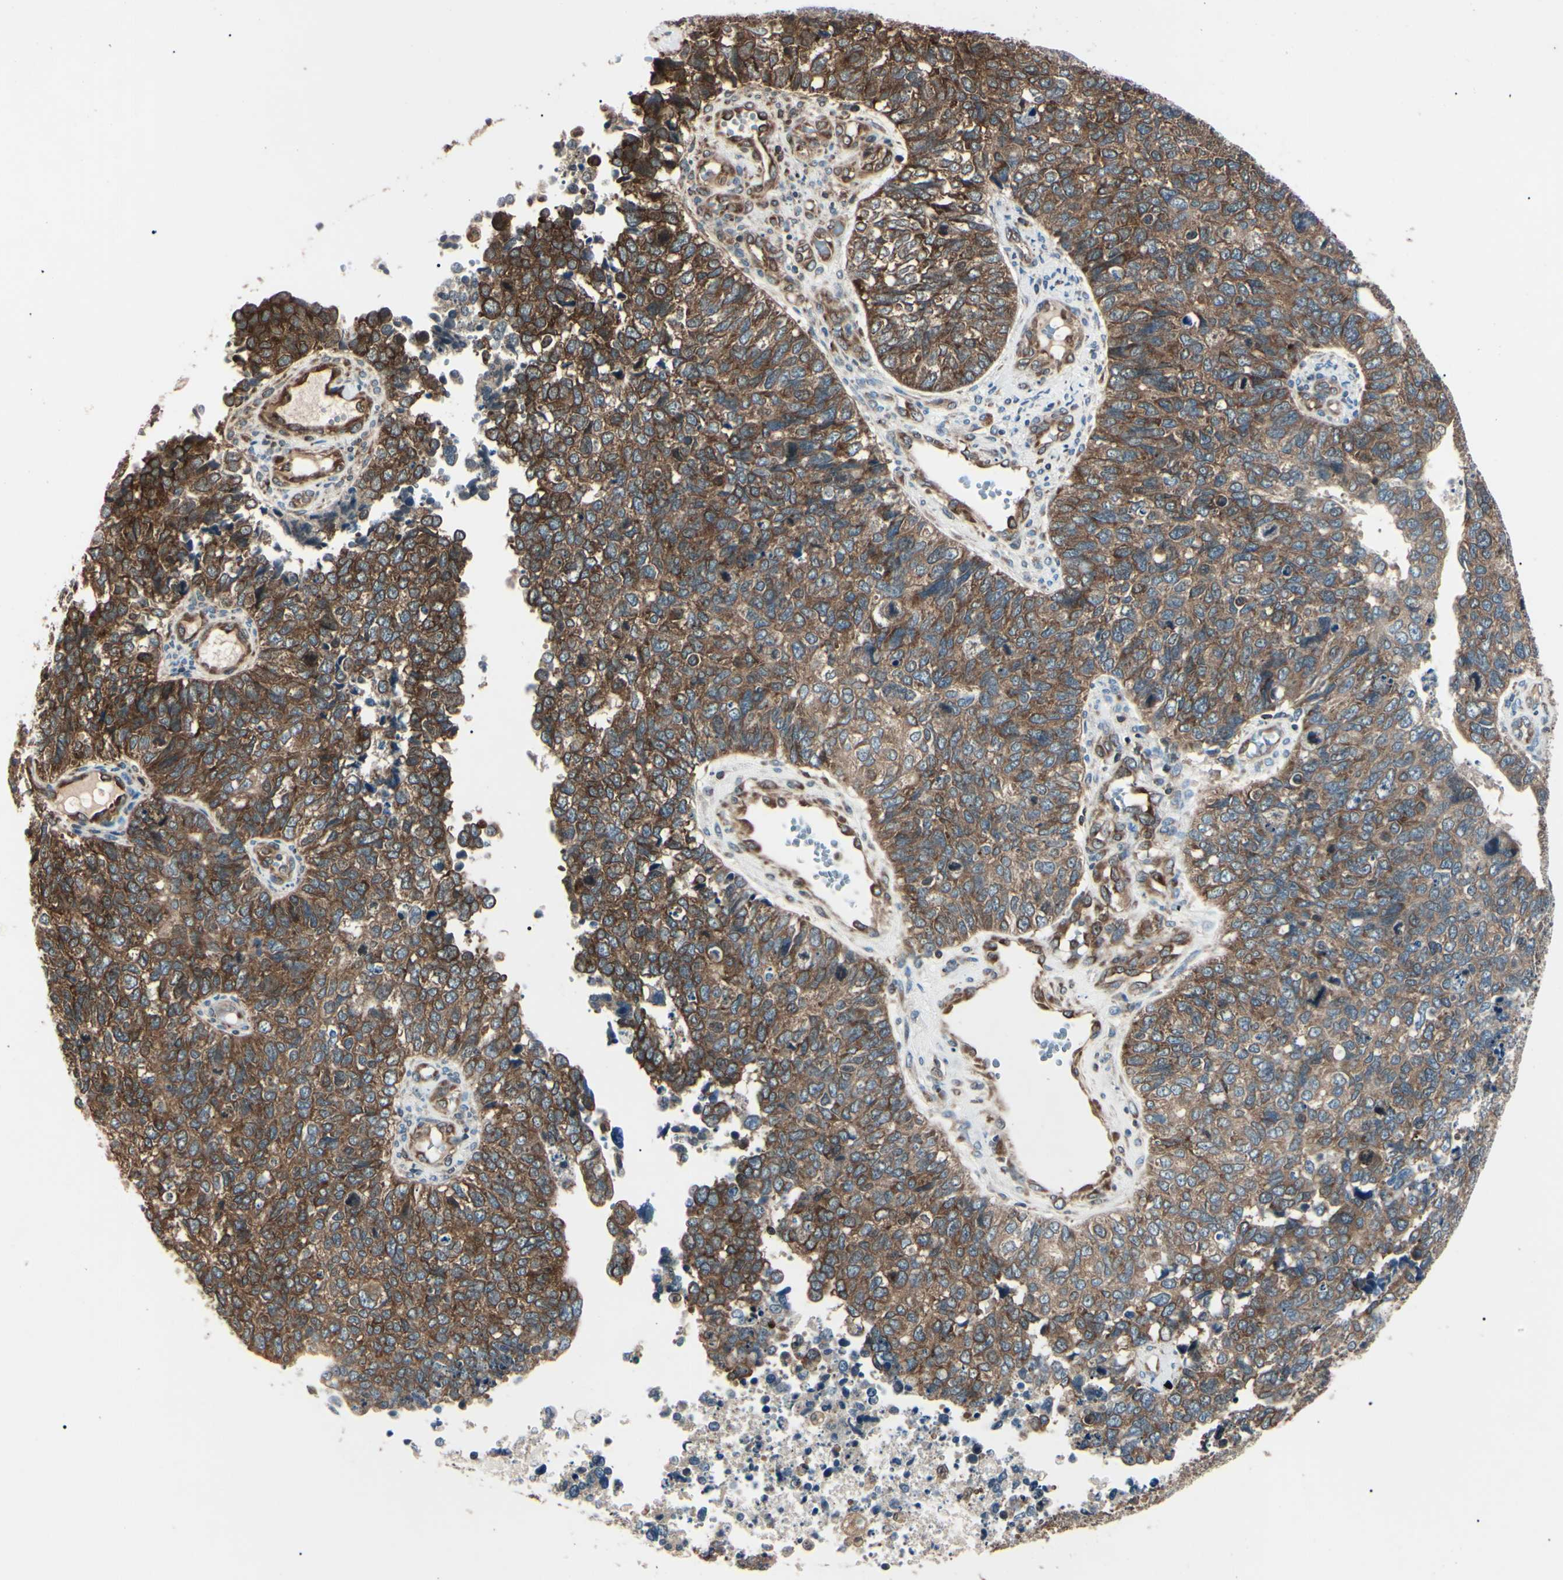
{"staining": {"intensity": "strong", "quantity": ">75%", "location": "cytoplasmic/membranous,nuclear"}, "tissue": "cervical cancer", "cell_type": "Tumor cells", "image_type": "cancer", "snomed": [{"axis": "morphology", "description": "Squamous cell carcinoma, NOS"}, {"axis": "topography", "description": "Cervix"}], "caption": "Cervical cancer stained with DAB immunohistochemistry exhibits high levels of strong cytoplasmic/membranous and nuclear positivity in approximately >75% of tumor cells.", "gene": "MAPRE1", "patient": {"sex": "female", "age": 63}}